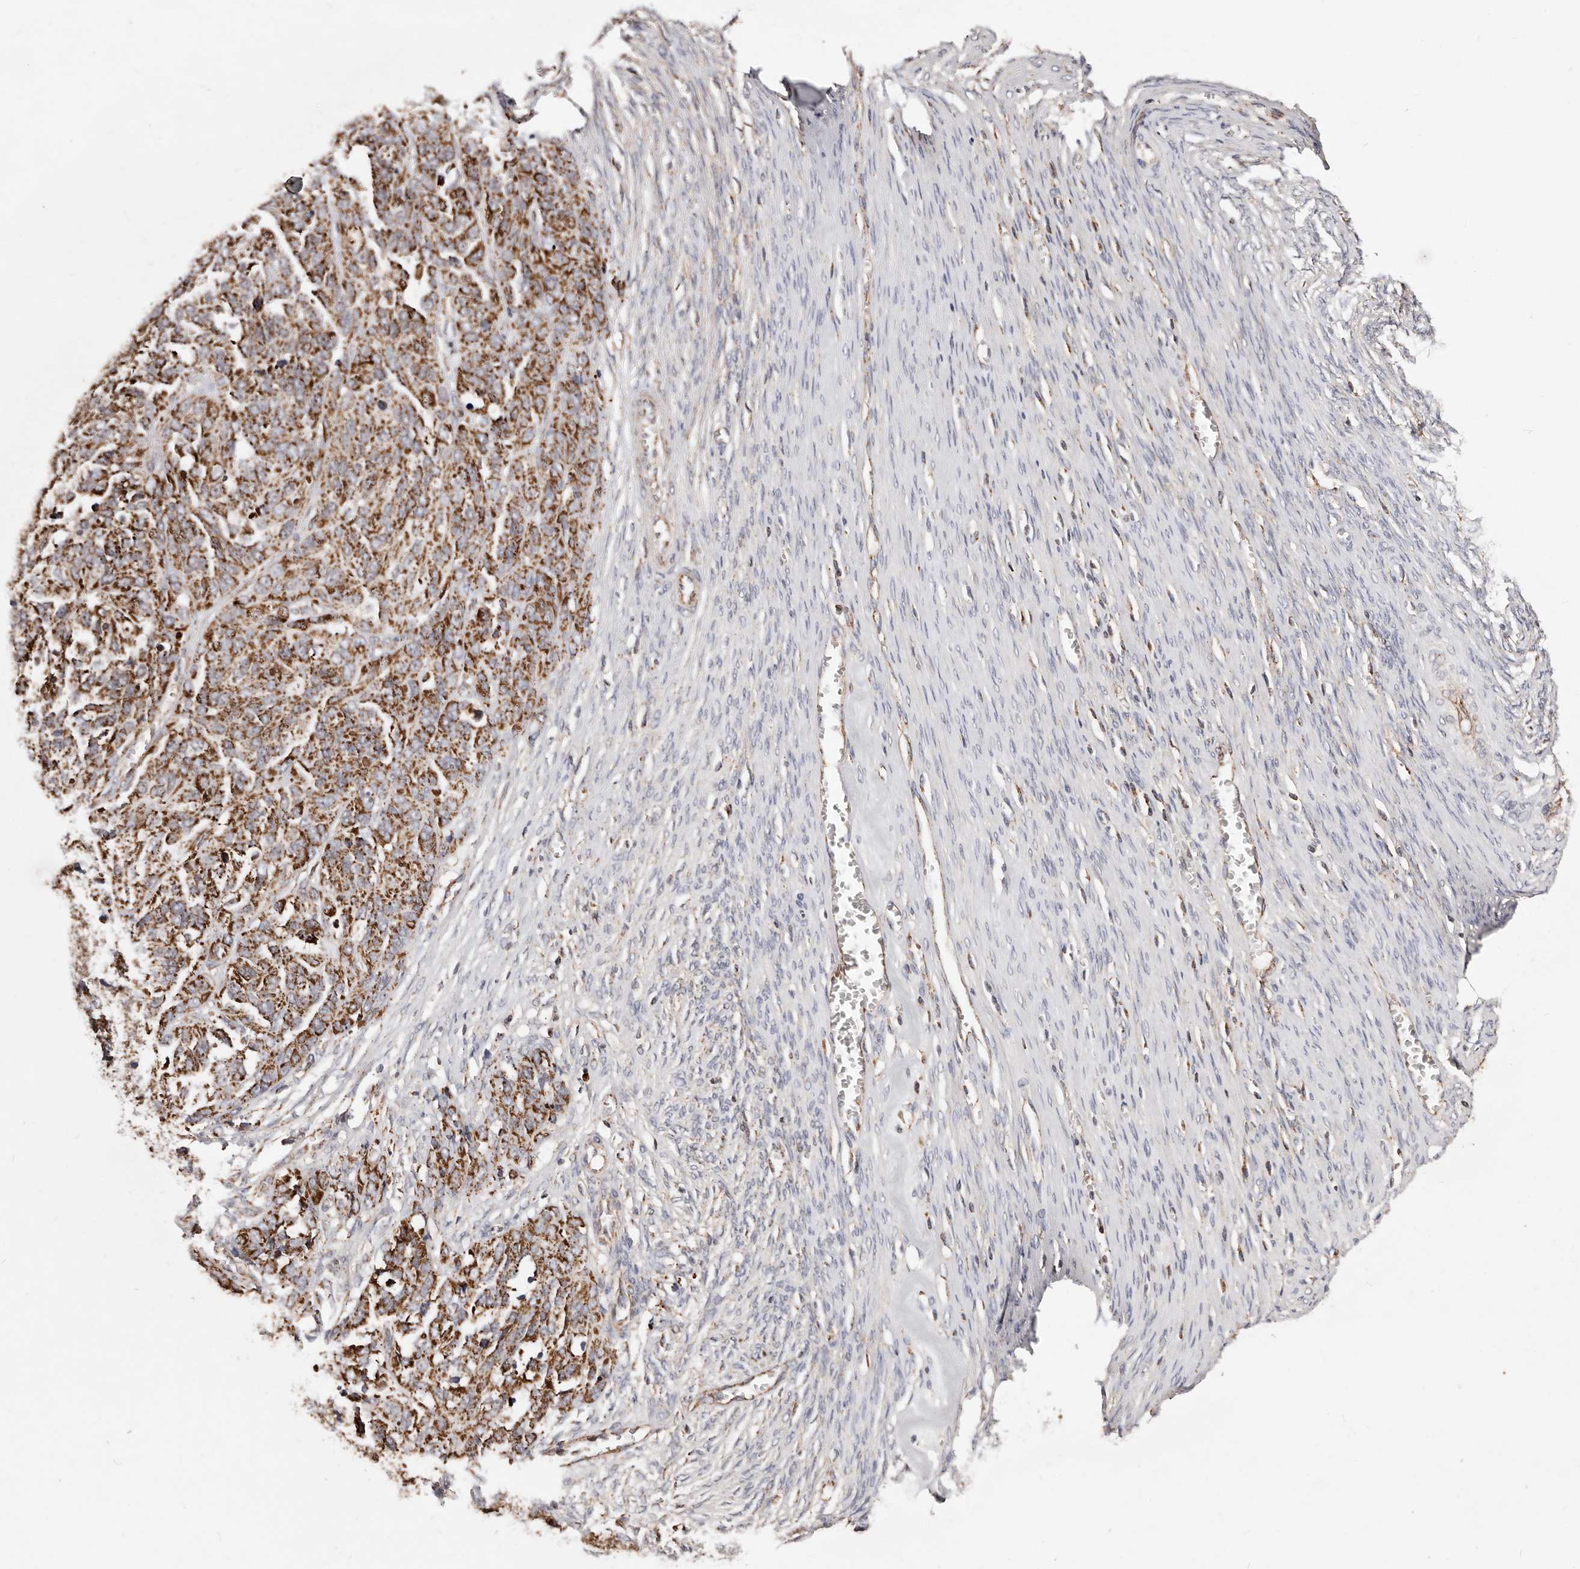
{"staining": {"intensity": "moderate", "quantity": ">75%", "location": "cytoplasmic/membranous"}, "tissue": "ovarian cancer", "cell_type": "Tumor cells", "image_type": "cancer", "snomed": [{"axis": "morphology", "description": "Cystadenocarcinoma, serous, NOS"}, {"axis": "topography", "description": "Ovary"}], "caption": "Immunohistochemistry staining of ovarian cancer, which exhibits medium levels of moderate cytoplasmic/membranous expression in about >75% of tumor cells indicating moderate cytoplasmic/membranous protein expression. The staining was performed using DAB (brown) for protein detection and nuclei were counterstained in hematoxylin (blue).", "gene": "PRKACB", "patient": {"sex": "female", "age": 44}}